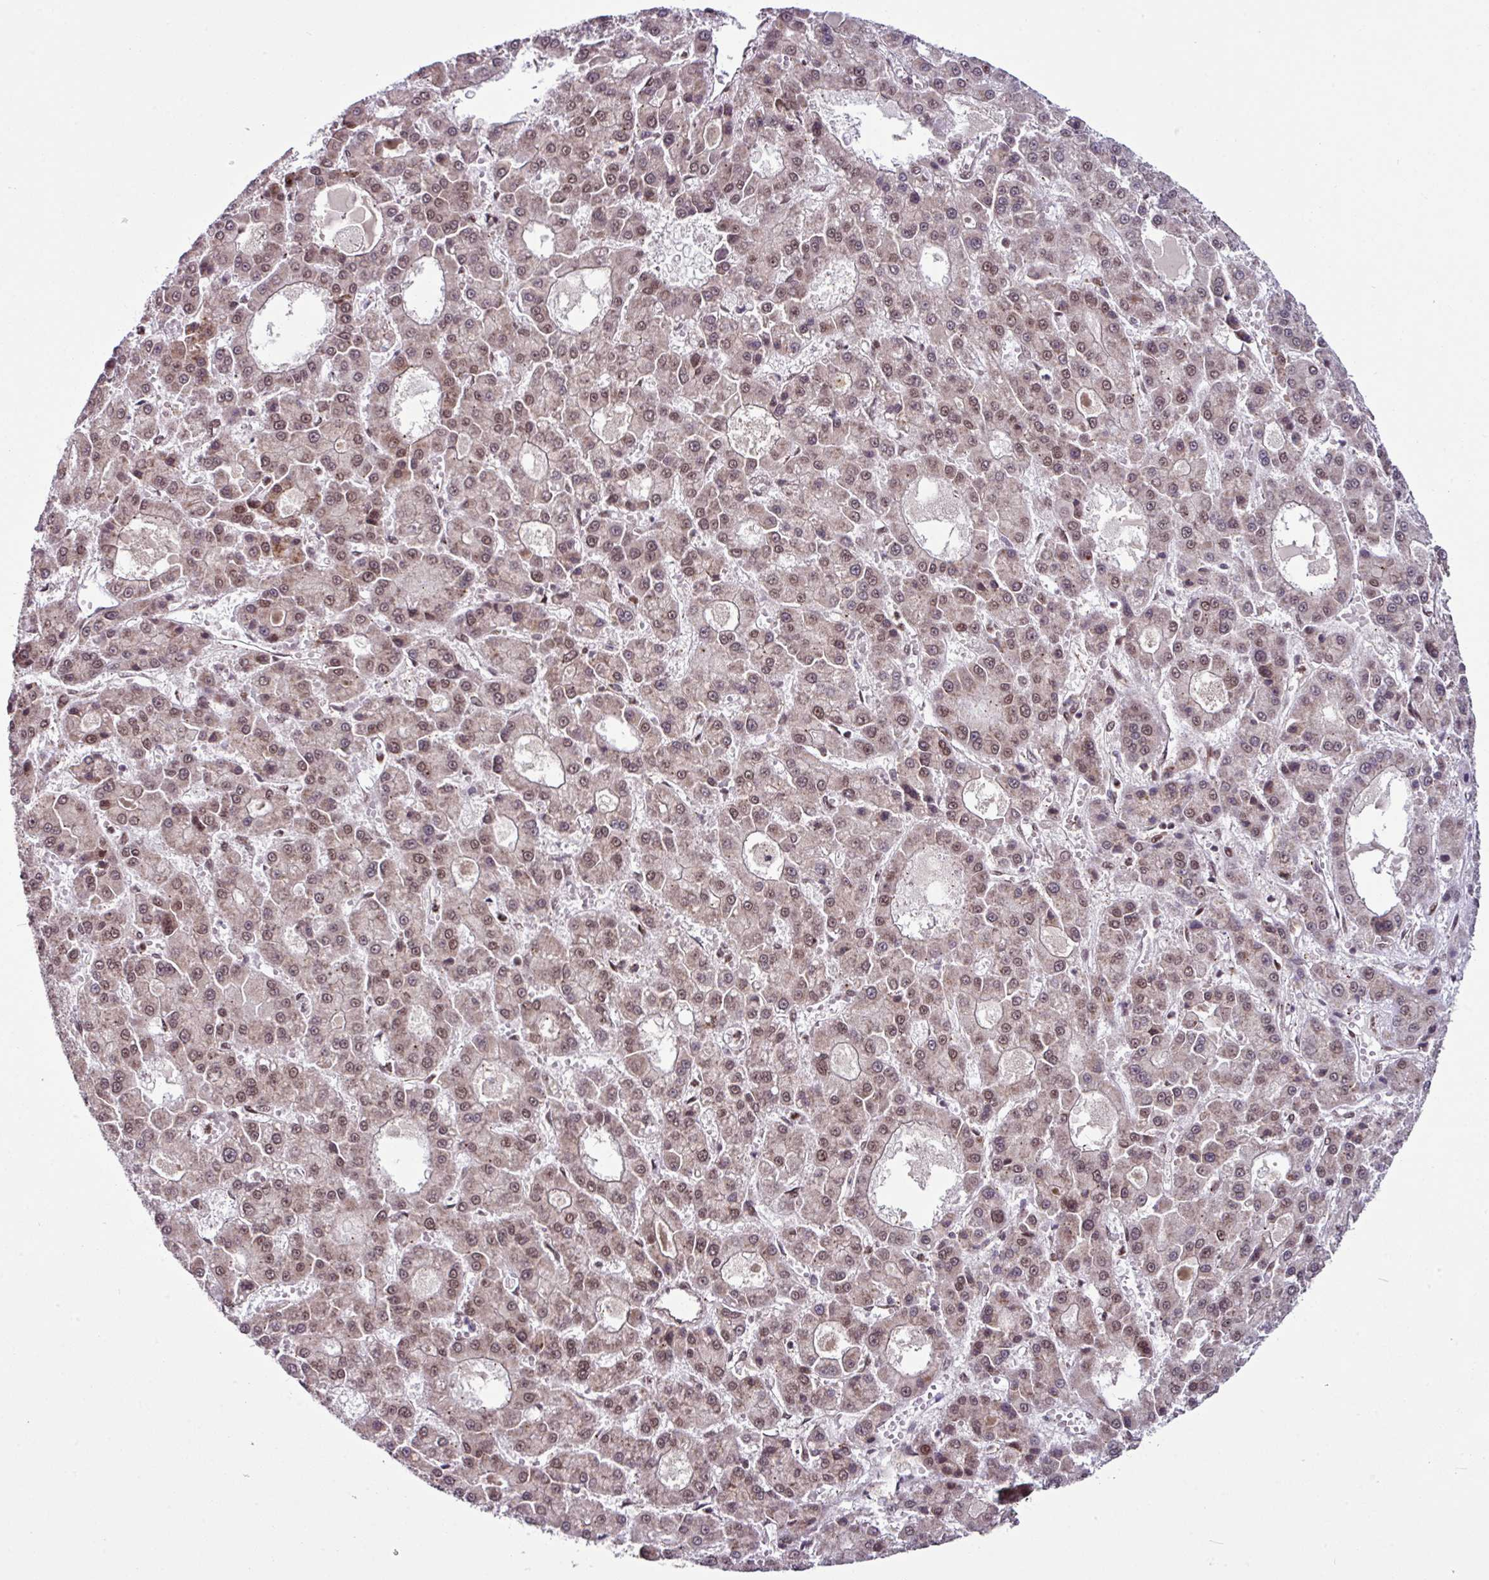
{"staining": {"intensity": "moderate", "quantity": "25%-75%", "location": "nuclear"}, "tissue": "liver cancer", "cell_type": "Tumor cells", "image_type": "cancer", "snomed": [{"axis": "morphology", "description": "Carcinoma, Hepatocellular, NOS"}, {"axis": "topography", "description": "Liver"}], "caption": "High-magnification brightfield microscopy of hepatocellular carcinoma (liver) stained with DAB (brown) and counterstained with hematoxylin (blue). tumor cells exhibit moderate nuclear positivity is seen in about25%-75% of cells.", "gene": "MORF4L2", "patient": {"sex": "male", "age": 70}}